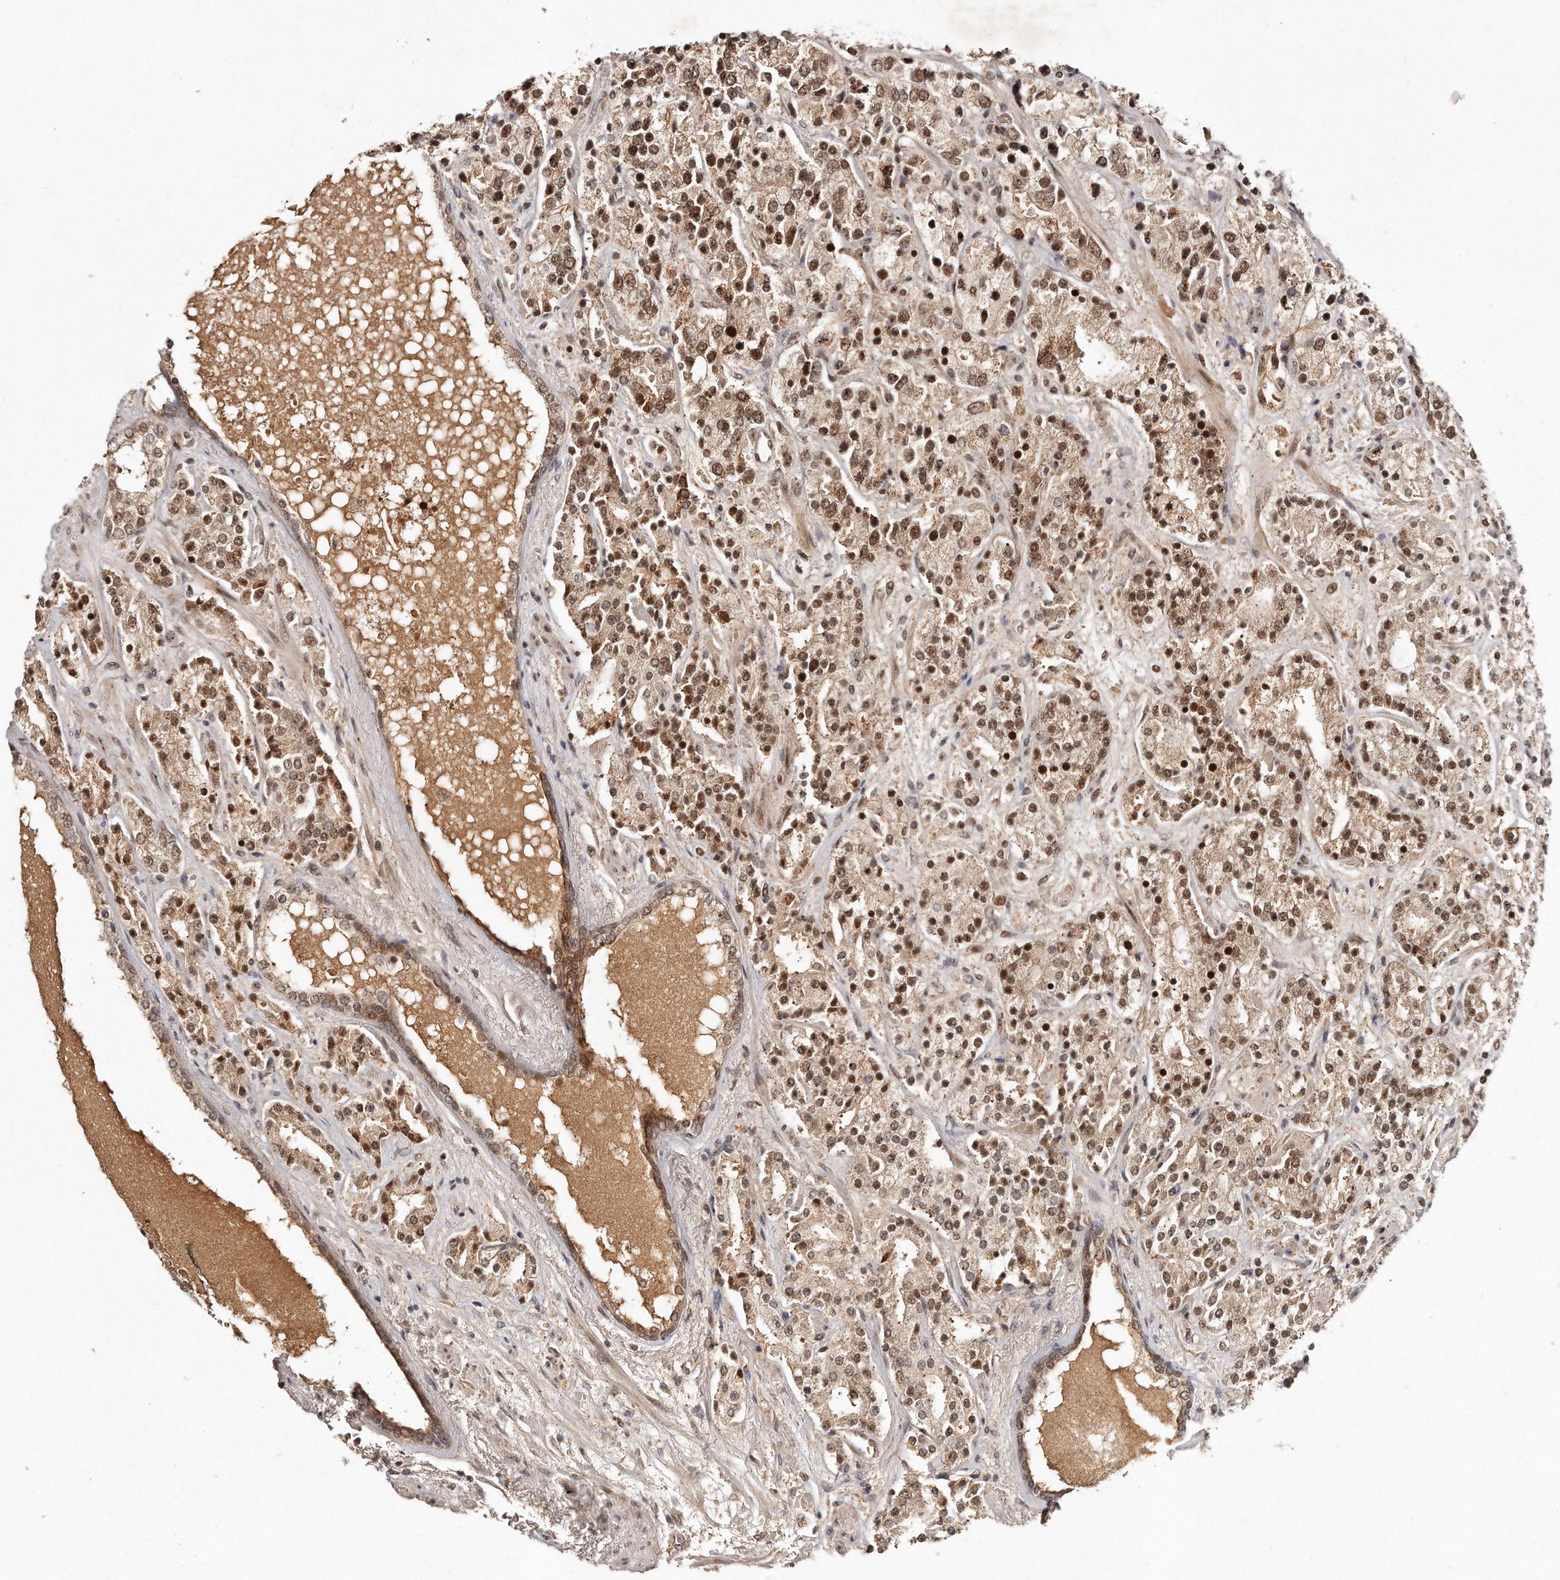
{"staining": {"intensity": "moderate", "quantity": ">75%", "location": "cytoplasmic/membranous,nuclear"}, "tissue": "prostate cancer", "cell_type": "Tumor cells", "image_type": "cancer", "snomed": [{"axis": "morphology", "description": "Adenocarcinoma, High grade"}, {"axis": "topography", "description": "Prostate"}], "caption": "Tumor cells show medium levels of moderate cytoplasmic/membranous and nuclear expression in about >75% of cells in human prostate cancer (high-grade adenocarcinoma).", "gene": "SOX4", "patient": {"sex": "male", "age": 71}}